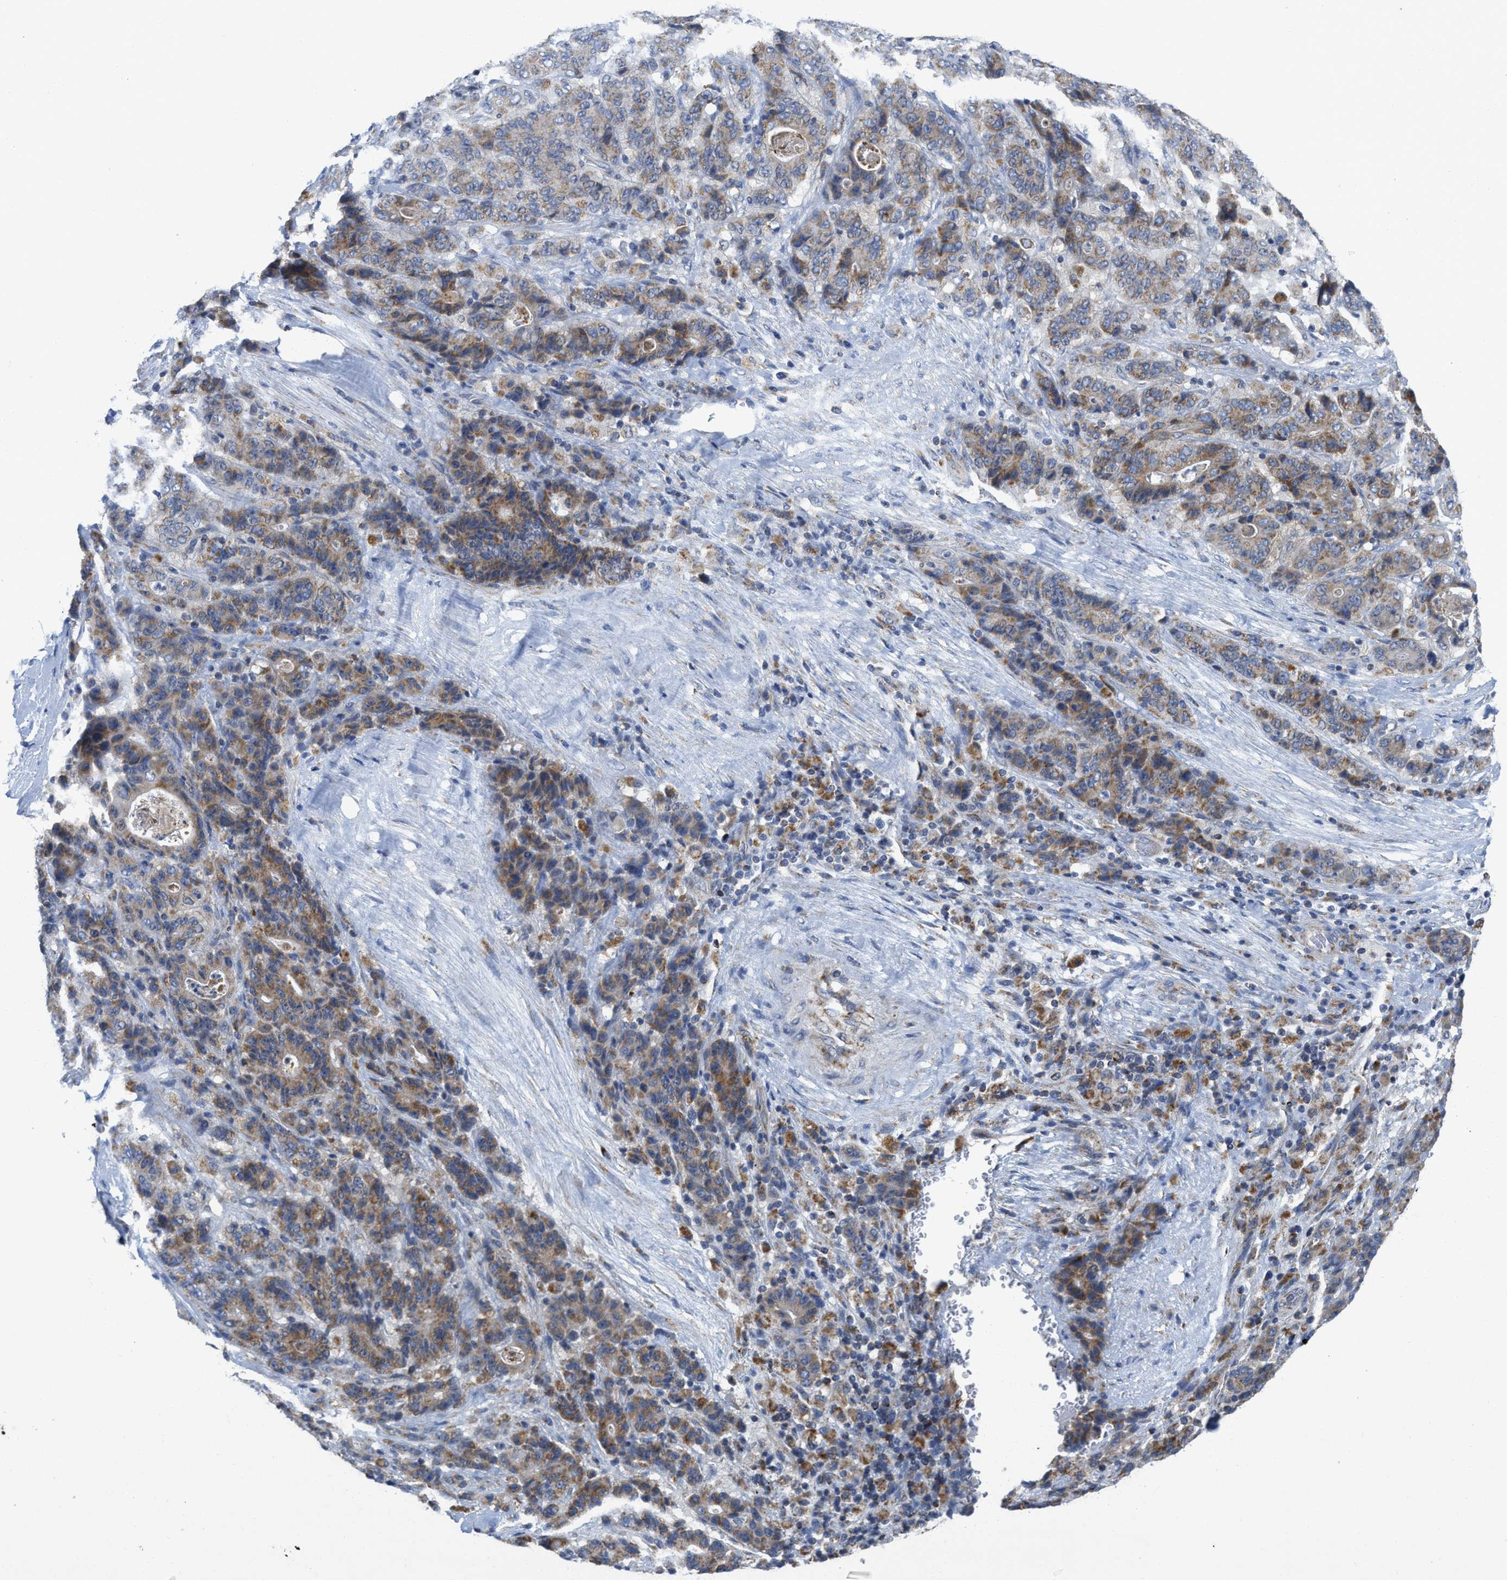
{"staining": {"intensity": "moderate", "quantity": ">75%", "location": "cytoplasmic/membranous"}, "tissue": "stomach cancer", "cell_type": "Tumor cells", "image_type": "cancer", "snomed": [{"axis": "morphology", "description": "Adenocarcinoma, NOS"}, {"axis": "topography", "description": "Stomach"}], "caption": "This micrograph demonstrates adenocarcinoma (stomach) stained with immunohistochemistry (IHC) to label a protein in brown. The cytoplasmic/membranous of tumor cells show moderate positivity for the protein. Nuclei are counter-stained blue.", "gene": "GATD3", "patient": {"sex": "female", "age": 73}}